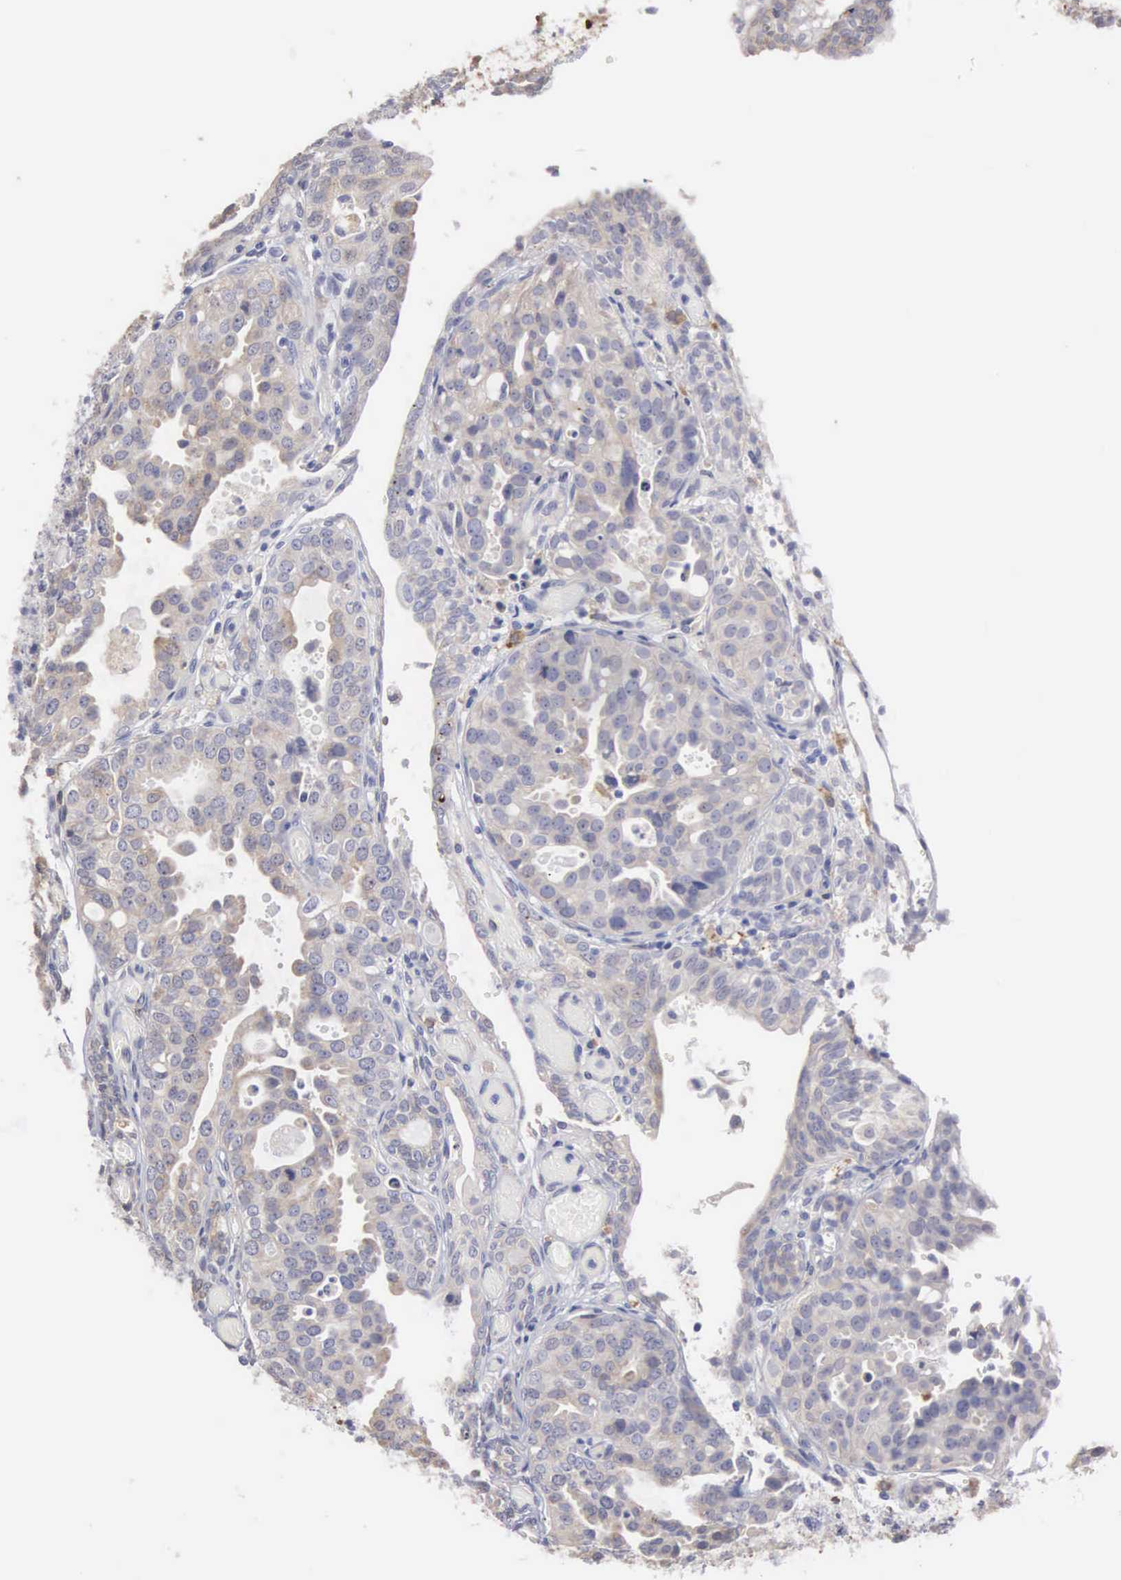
{"staining": {"intensity": "weak", "quantity": "<25%", "location": "cytoplasmic/membranous"}, "tissue": "urothelial cancer", "cell_type": "Tumor cells", "image_type": "cancer", "snomed": [{"axis": "morphology", "description": "Urothelial carcinoma, High grade"}, {"axis": "topography", "description": "Urinary bladder"}], "caption": "Protein analysis of urothelial carcinoma (high-grade) exhibits no significant positivity in tumor cells.", "gene": "LIN52", "patient": {"sex": "male", "age": 78}}